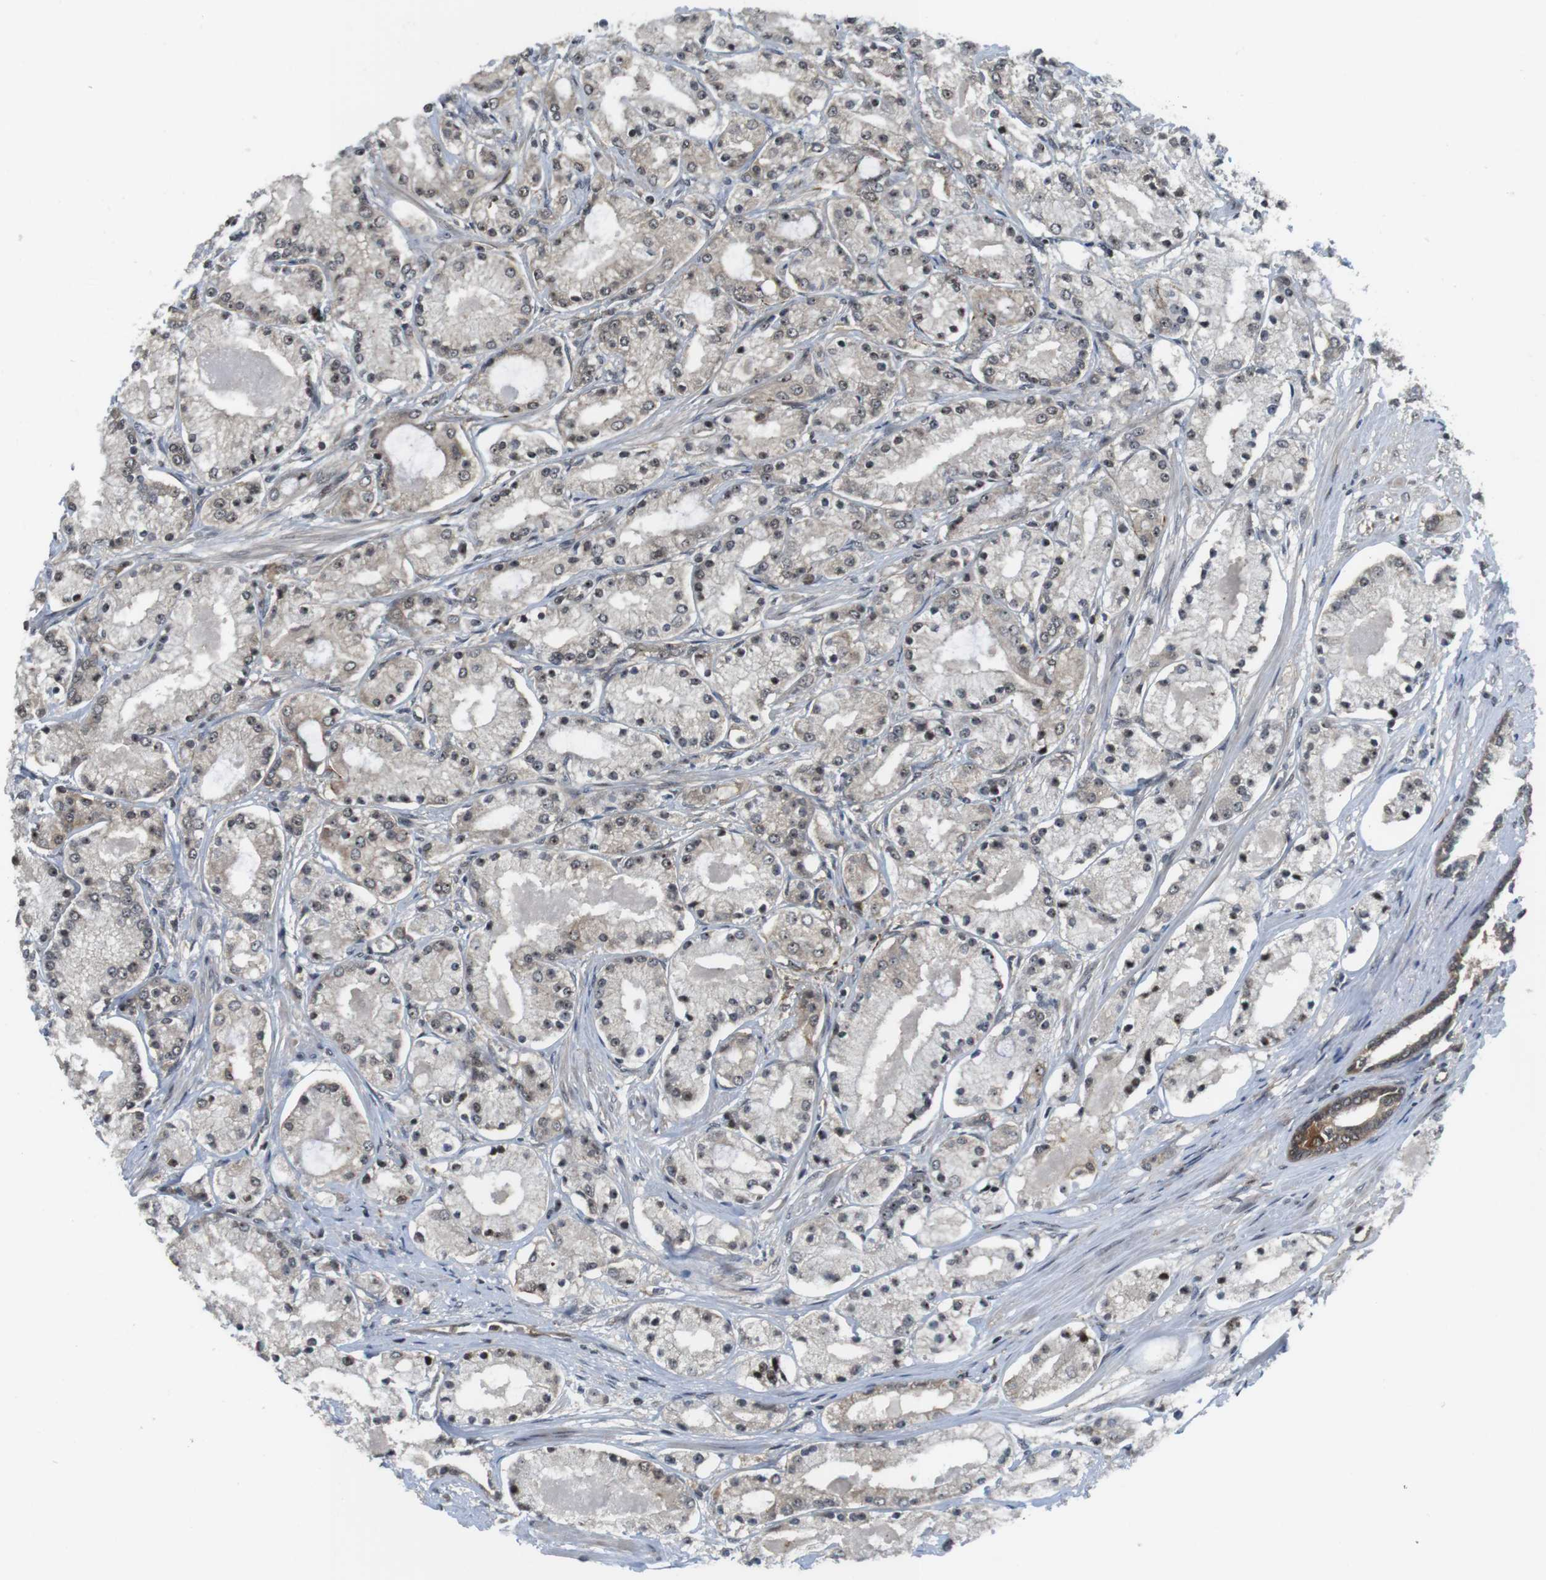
{"staining": {"intensity": "weak", "quantity": "25%-75%", "location": "cytoplasmic/membranous"}, "tissue": "prostate cancer", "cell_type": "Tumor cells", "image_type": "cancer", "snomed": [{"axis": "morphology", "description": "Adenocarcinoma, High grade"}, {"axis": "topography", "description": "Prostate"}], "caption": "This histopathology image shows immunohistochemistry (IHC) staining of human prostate cancer (adenocarcinoma (high-grade)), with low weak cytoplasmic/membranous staining in approximately 25%-75% of tumor cells.", "gene": "CC2D1A", "patient": {"sex": "male", "age": 66}}